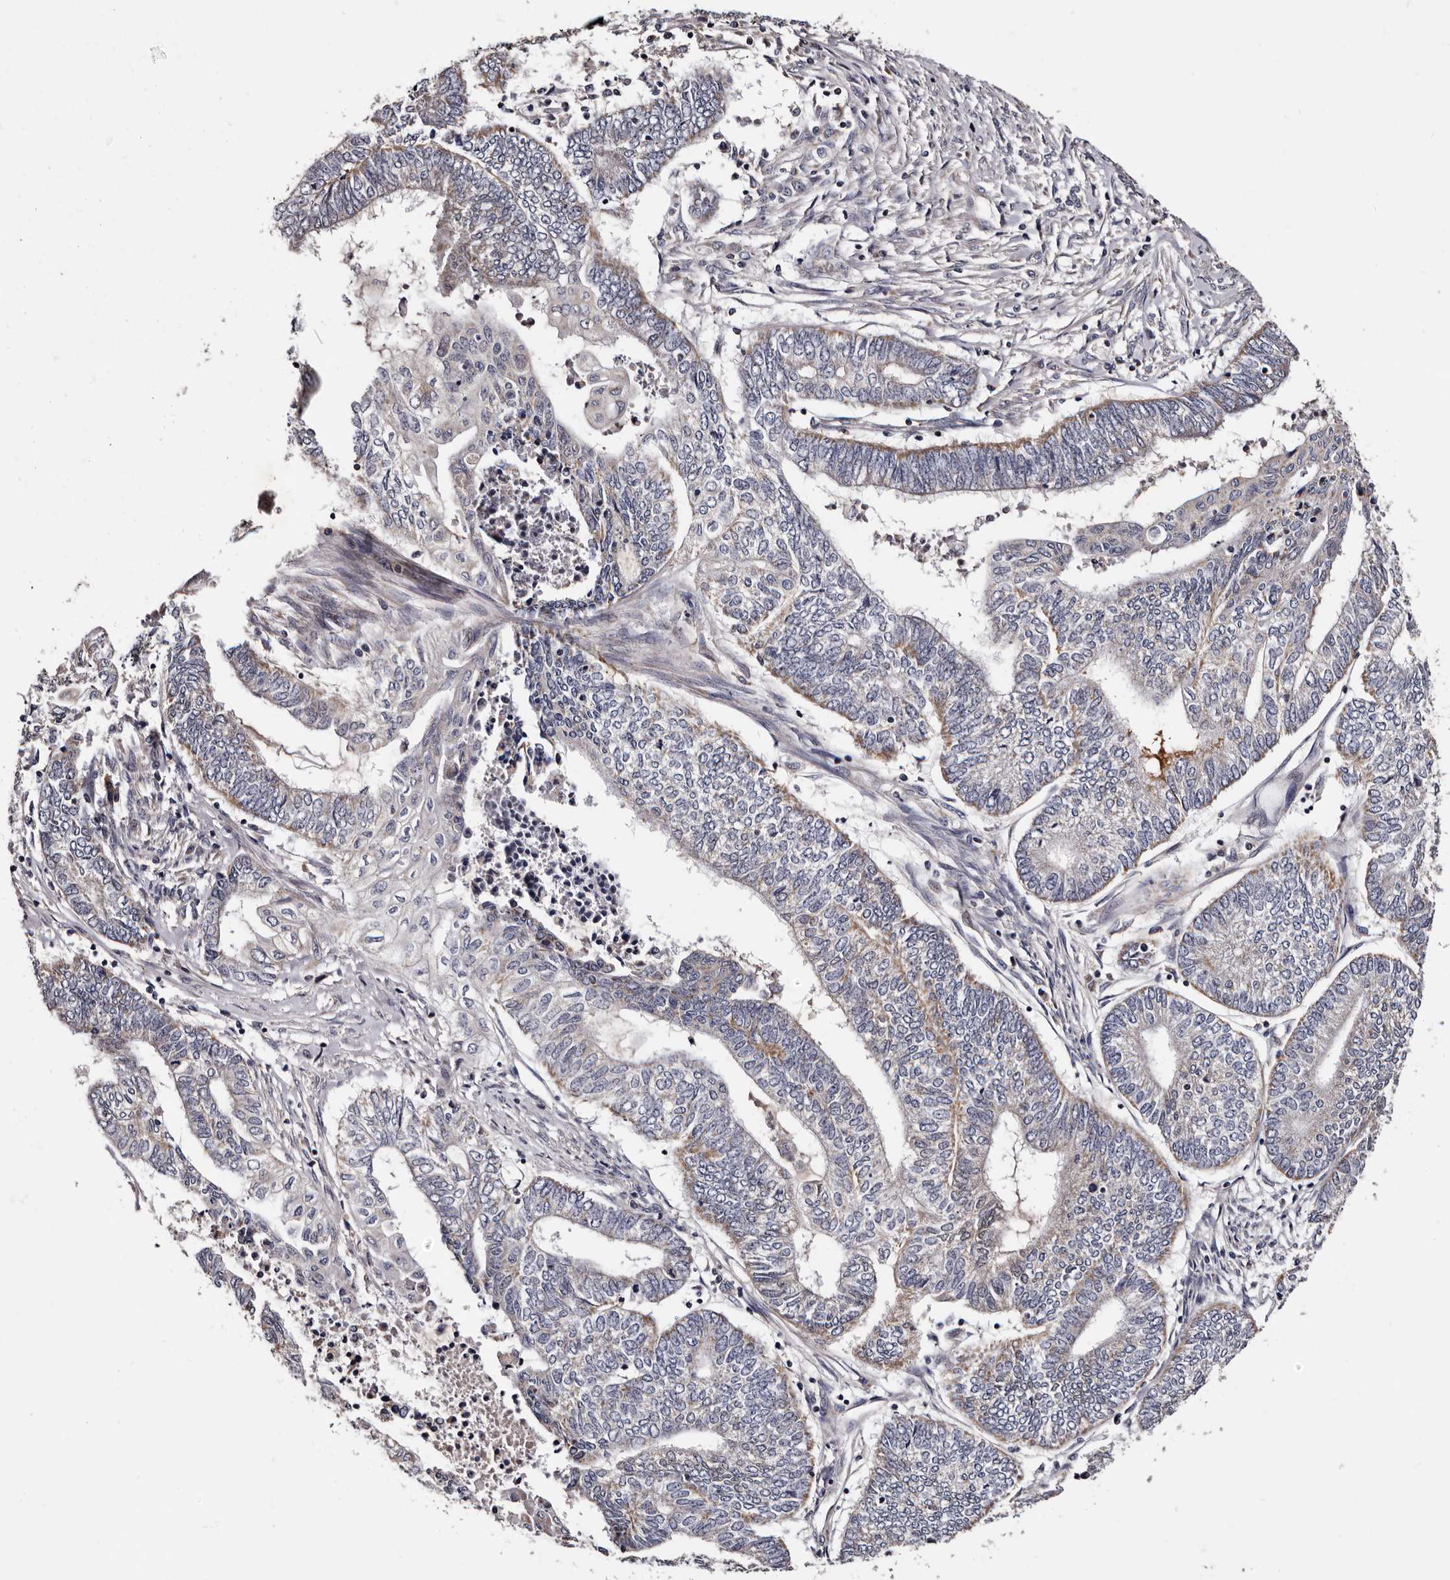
{"staining": {"intensity": "weak", "quantity": "25%-75%", "location": "cytoplasmic/membranous"}, "tissue": "endometrial cancer", "cell_type": "Tumor cells", "image_type": "cancer", "snomed": [{"axis": "morphology", "description": "Adenocarcinoma, NOS"}, {"axis": "topography", "description": "Uterus"}, {"axis": "topography", "description": "Endometrium"}], "caption": "A micrograph of endometrial cancer (adenocarcinoma) stained for a protein displays weak cytoplasmic/membranous brown staining in tumor cells.", "gene": "TAF4B", "patient": {"sex": "female", "age": 70}}